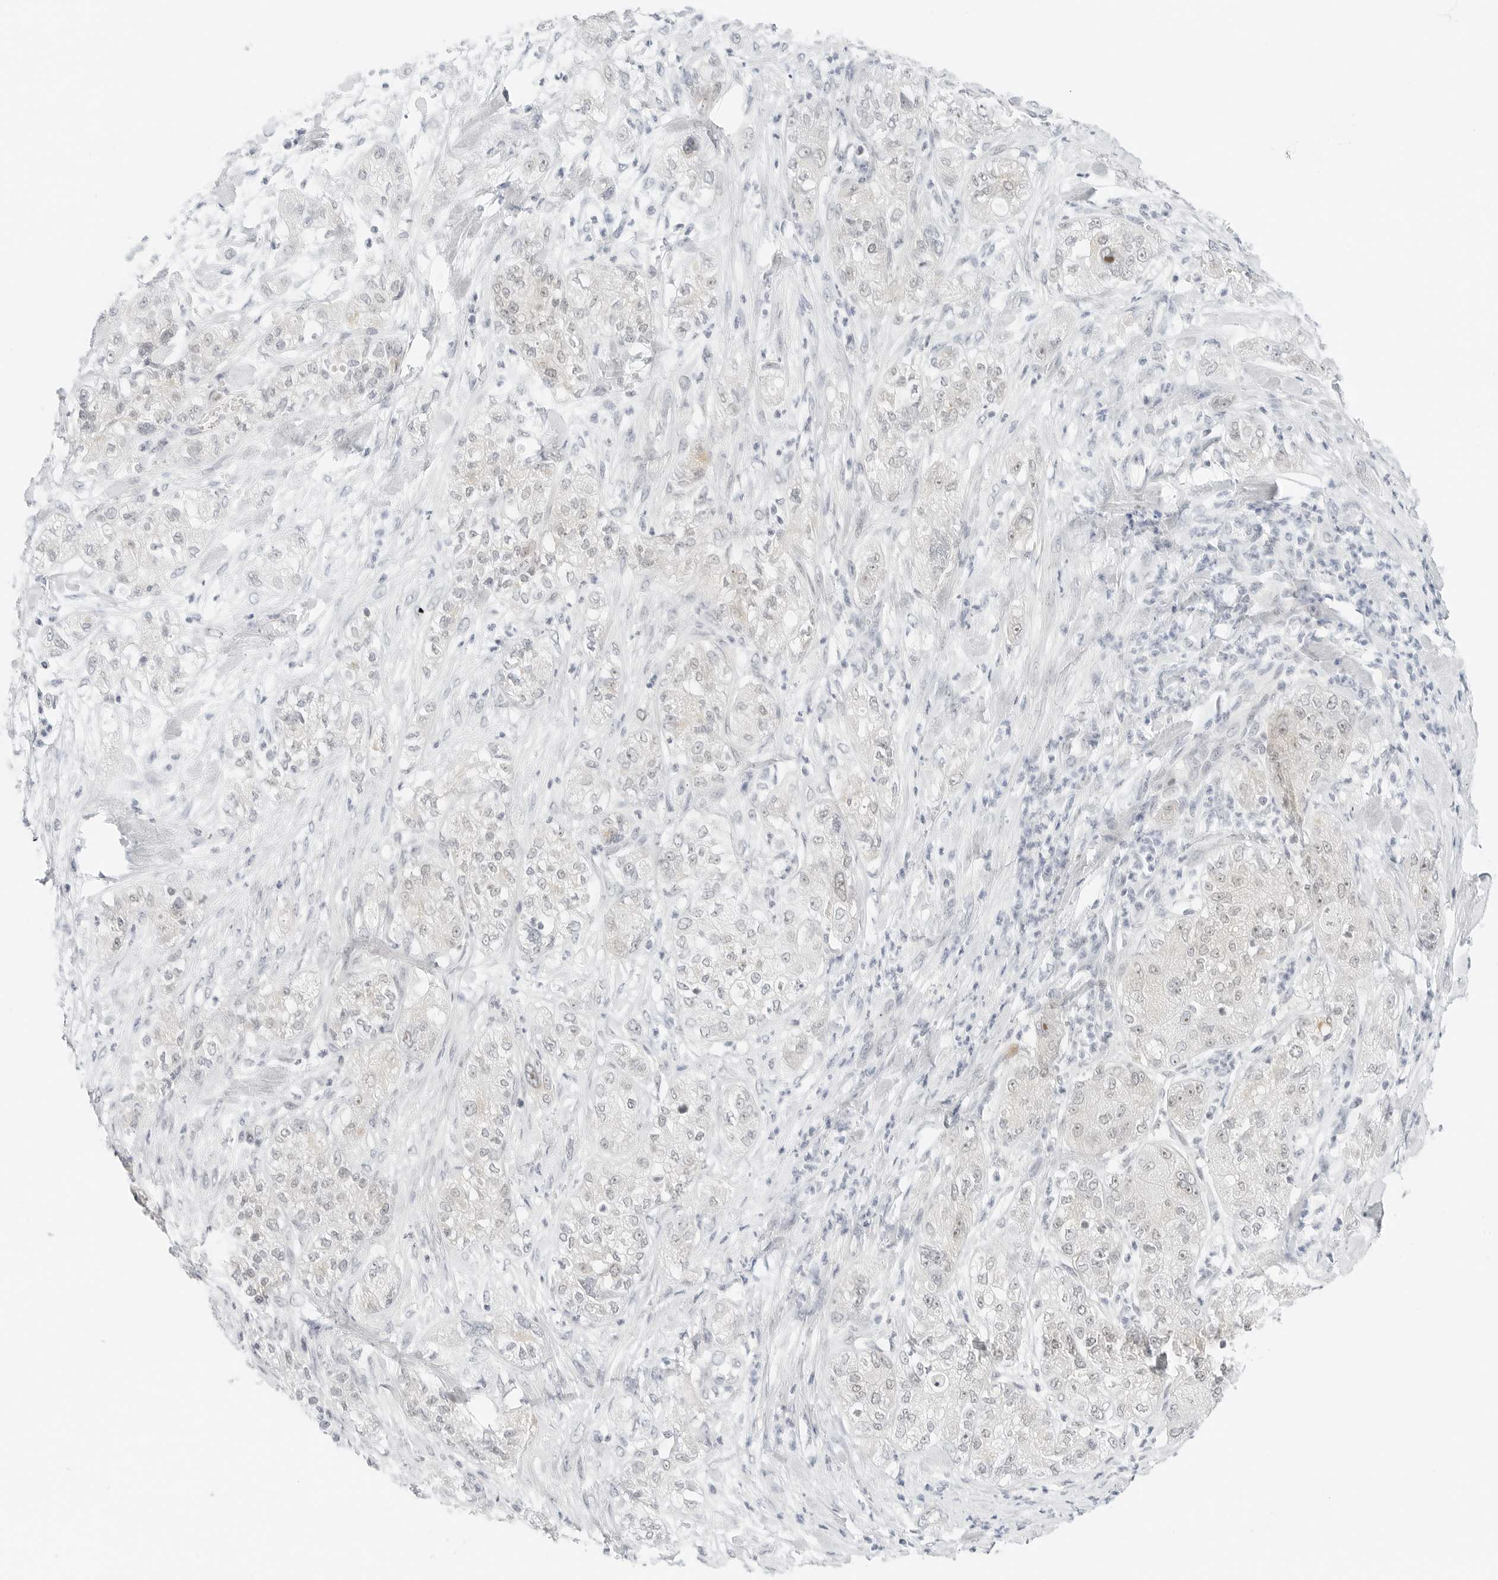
{"staining": {"intensity": "negative", "quantity": "none", "location": "none"}, "tissue": "pancreatic cancer", "cell_type": "Tumor cells", "image_type": "cancer", "snomed": [{"axis": "morphology", "description": "Adenocarcinoma, NOS"}, {"axis": "topography", "description": "Pancreas"}], "caption": "Human pancreatic cancer stained for a protein using IHC demonstrates no staining in tumor cells.", "gene": "CCSAP", "patient": {"sex": "female", "age": 78}}